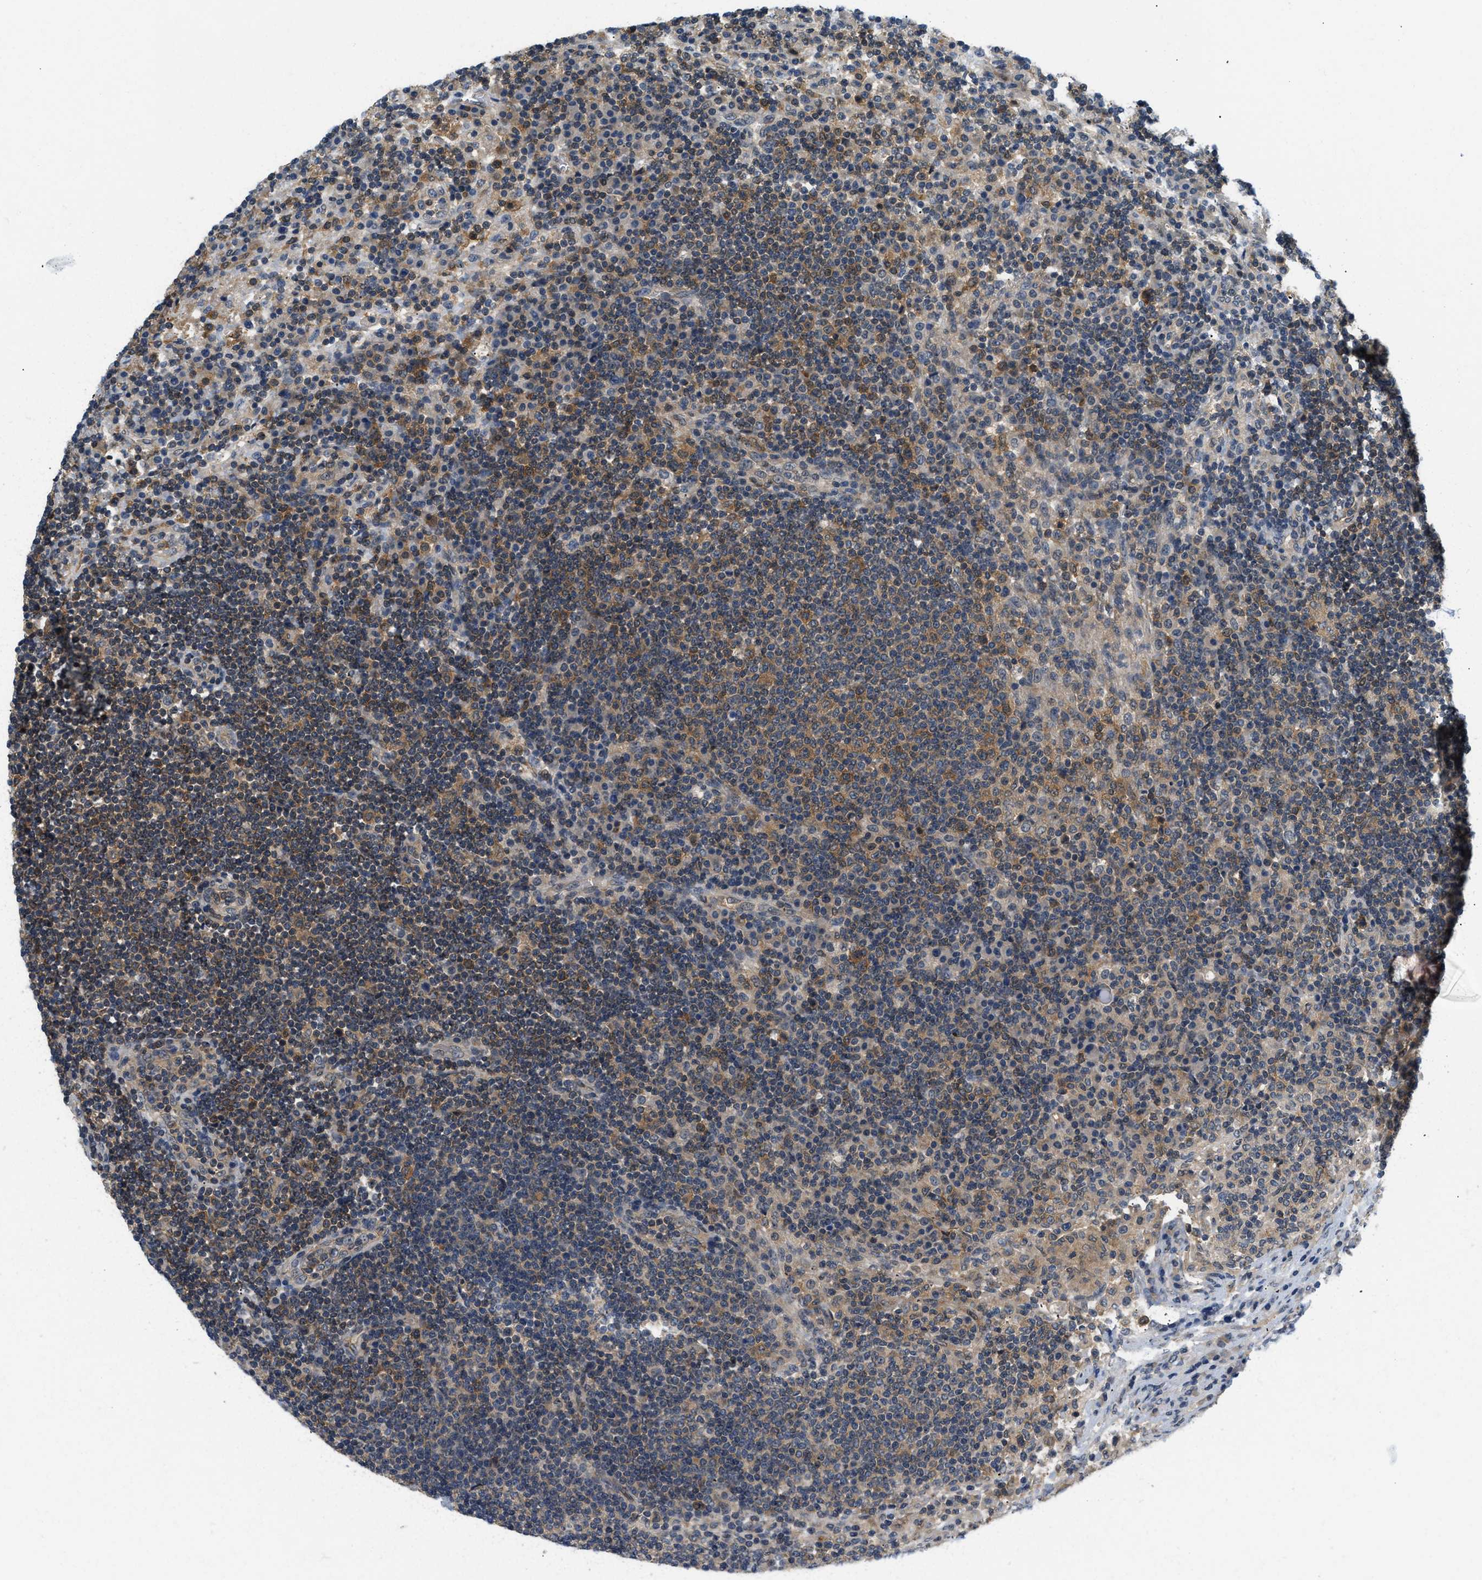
{"staining": {"intensity": "strong", "quantity": ">75%", "location": "cytoplasmic/membranous"}, "tissue": "lymph node", "cell_type": "Germinal center cells", "image_type": "normal", "snomed": [{"axis": "morphology", "description": "Normal tissue, NOS"}, {"axis": "topography", "description": "Lymph node"}], "caption": "Immunohistochemistry image of benign lymph node: lymph node stained using immunohistochemistry (IHC) exhibits high levels of strong protein expression localized specifically in the cytoplasmic/membranous of germinal center cells, appearing as a cytoplasmic/membranous brown color.", "gene": "EIF4EBP2", "patient": {"sex": "female", "age": 53}}